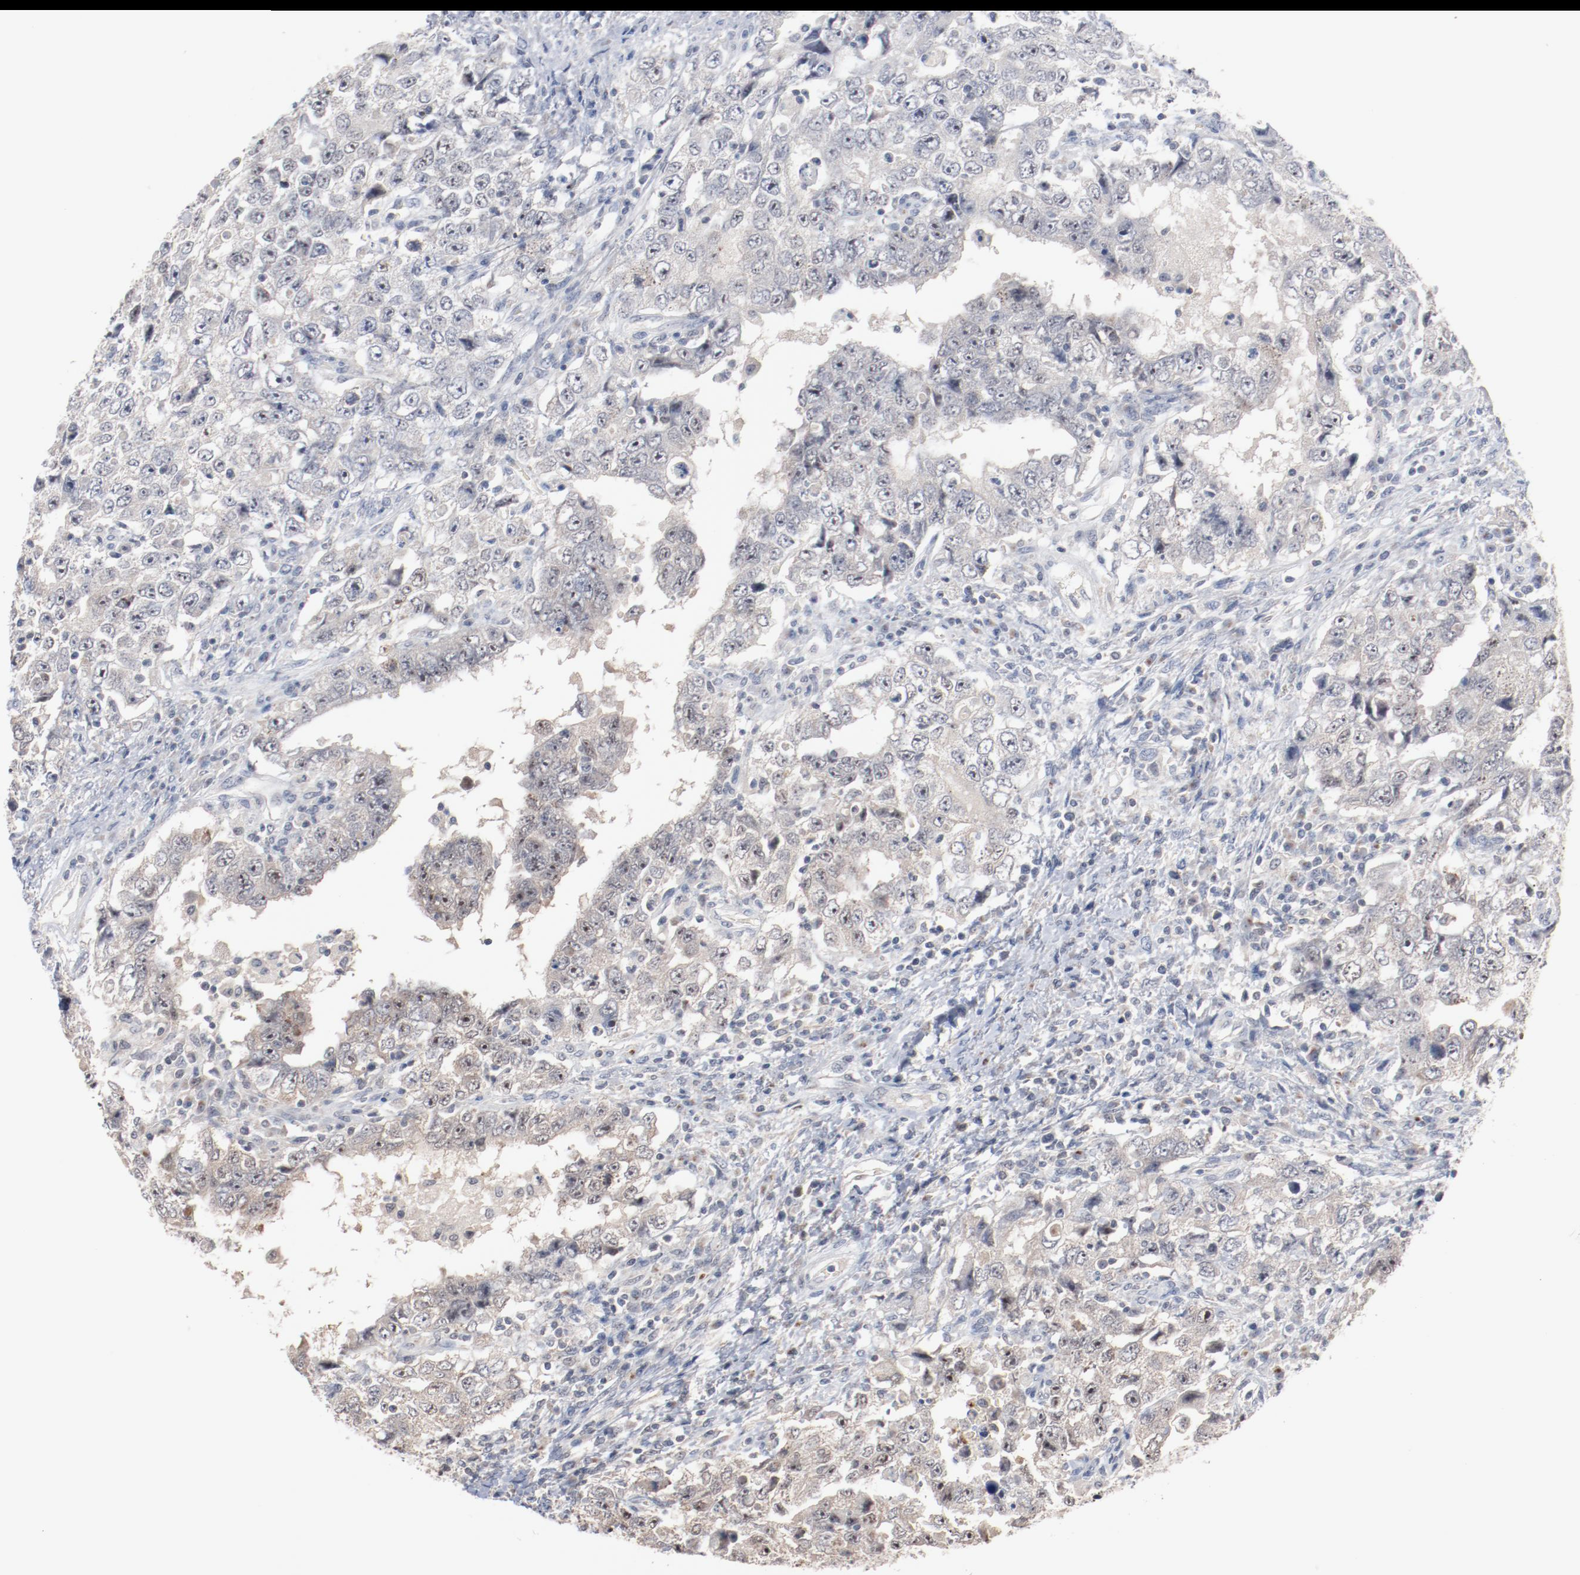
{"staining": {"intensity": "negative", "quantity": "none", "location": "none"}, "tissue": "testis cancer", "cell_type": "Tumor cells", "image_type": "cancer", "snomed": [{"axis": "morphology", "description": "Carcinoma, Embryonal, NOS"}, {"axis": "topography", "description": "Testis"}], "caption": "This is a histopathology image of IHC staining of testis cancer (embryonal carcinoma), which shows no positivity in tumor cells. The staining is performed using DAB (3,3'-diaminobenzidine) brown chromogen with nuclei counter-stained in using hematoxylin.", "gene": "ERICH1", "patient": {"sex": "male", "age": 26}}